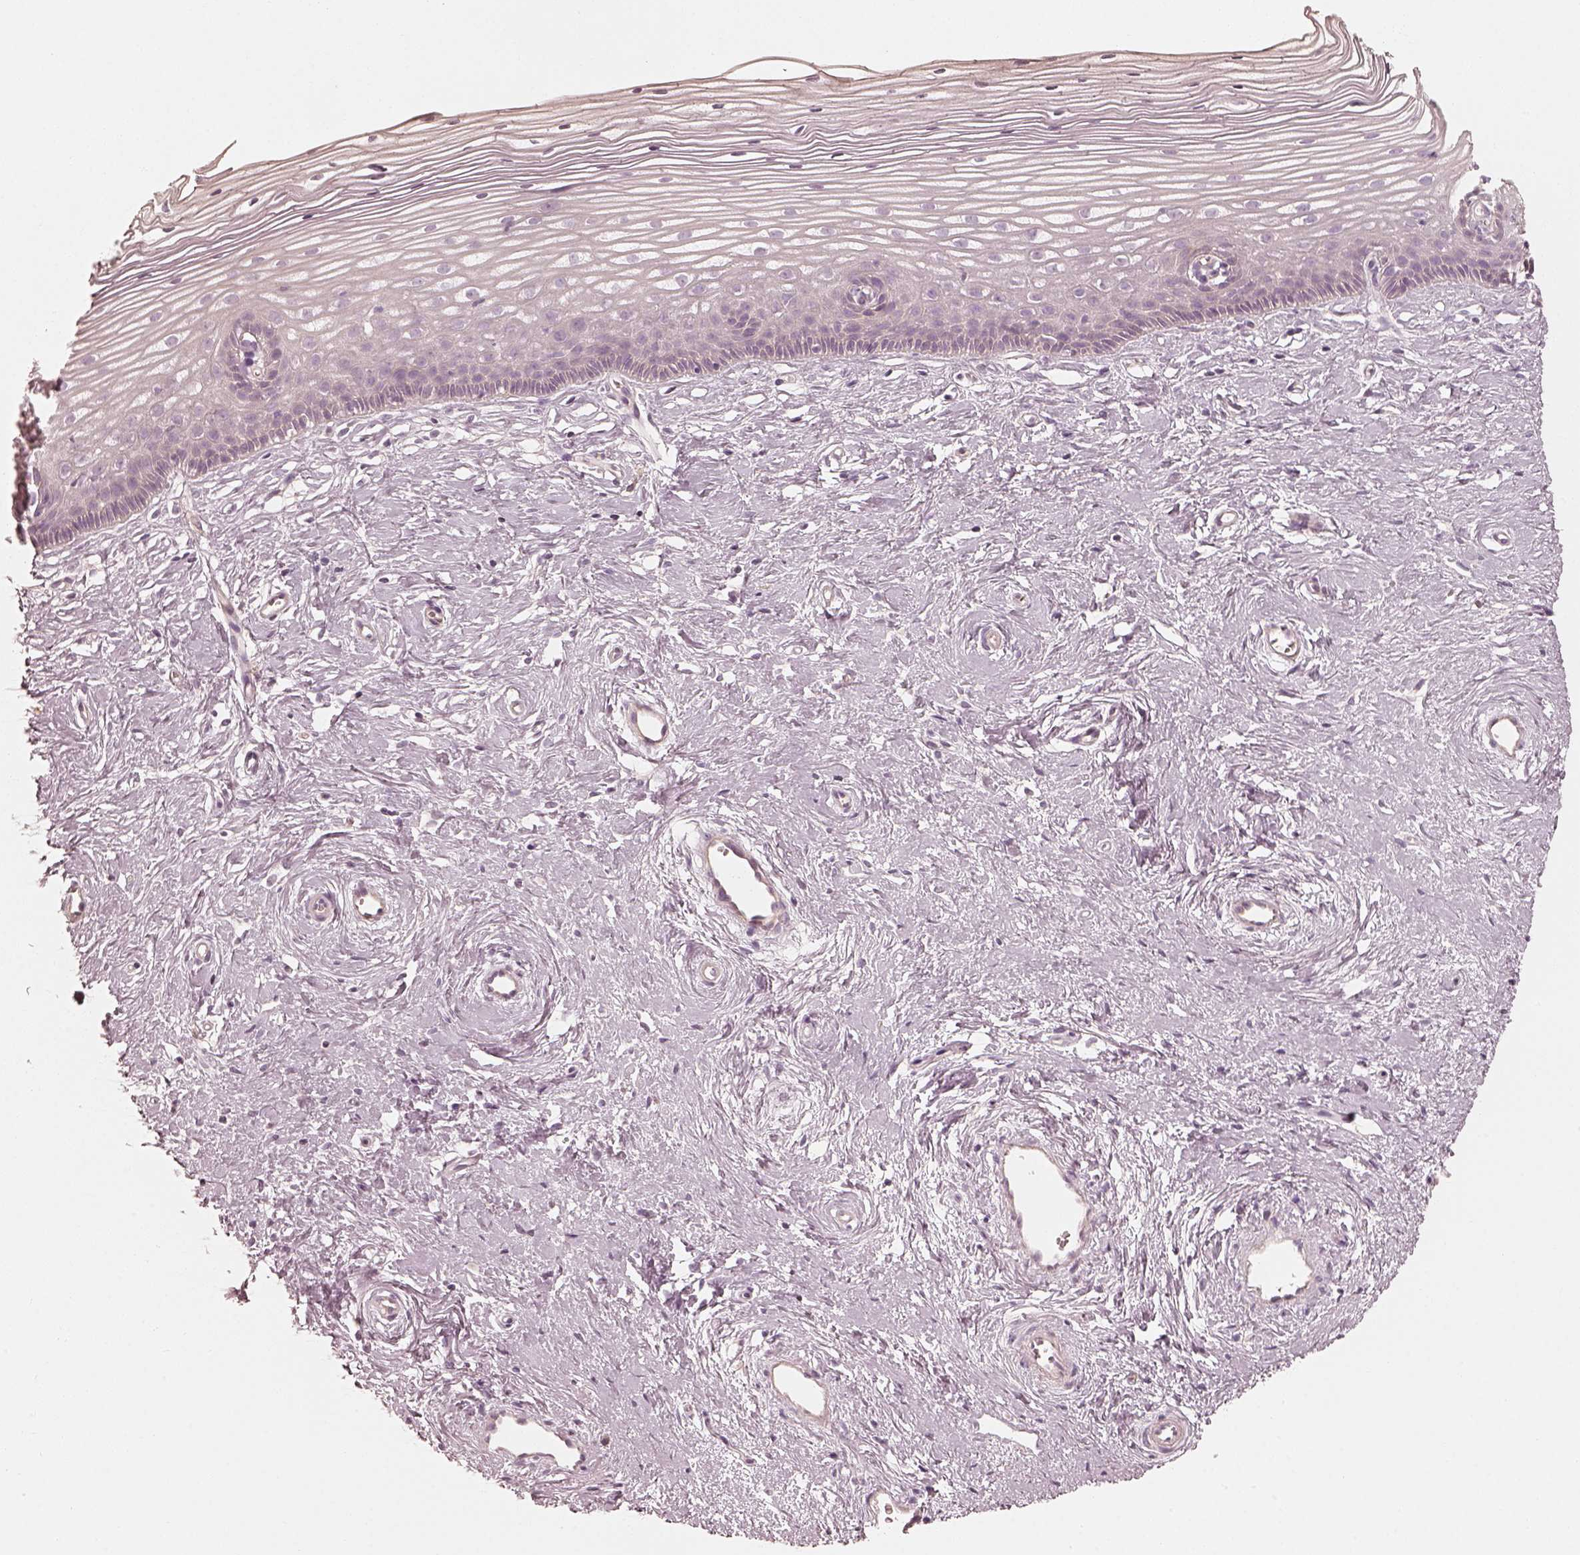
{"staining": {"intensity": "negative", "quantity": "none", "location": "none"}, "tissue": "cervix", "cell_type": "Glandular cells", "image_type": "normal", "snomed": [{"axis": "morphology", "description": "Normal tissue, NOS"}, {"axis": "topography", "description": "Cervix"}], "caption": "This is an immunohistochemistry (IHC) photomicrograph of unremarkable human cervix. There is no staining in glandular cells.", "gene": "FMNL2", "patient": {"sex": "female", "age": 40}}